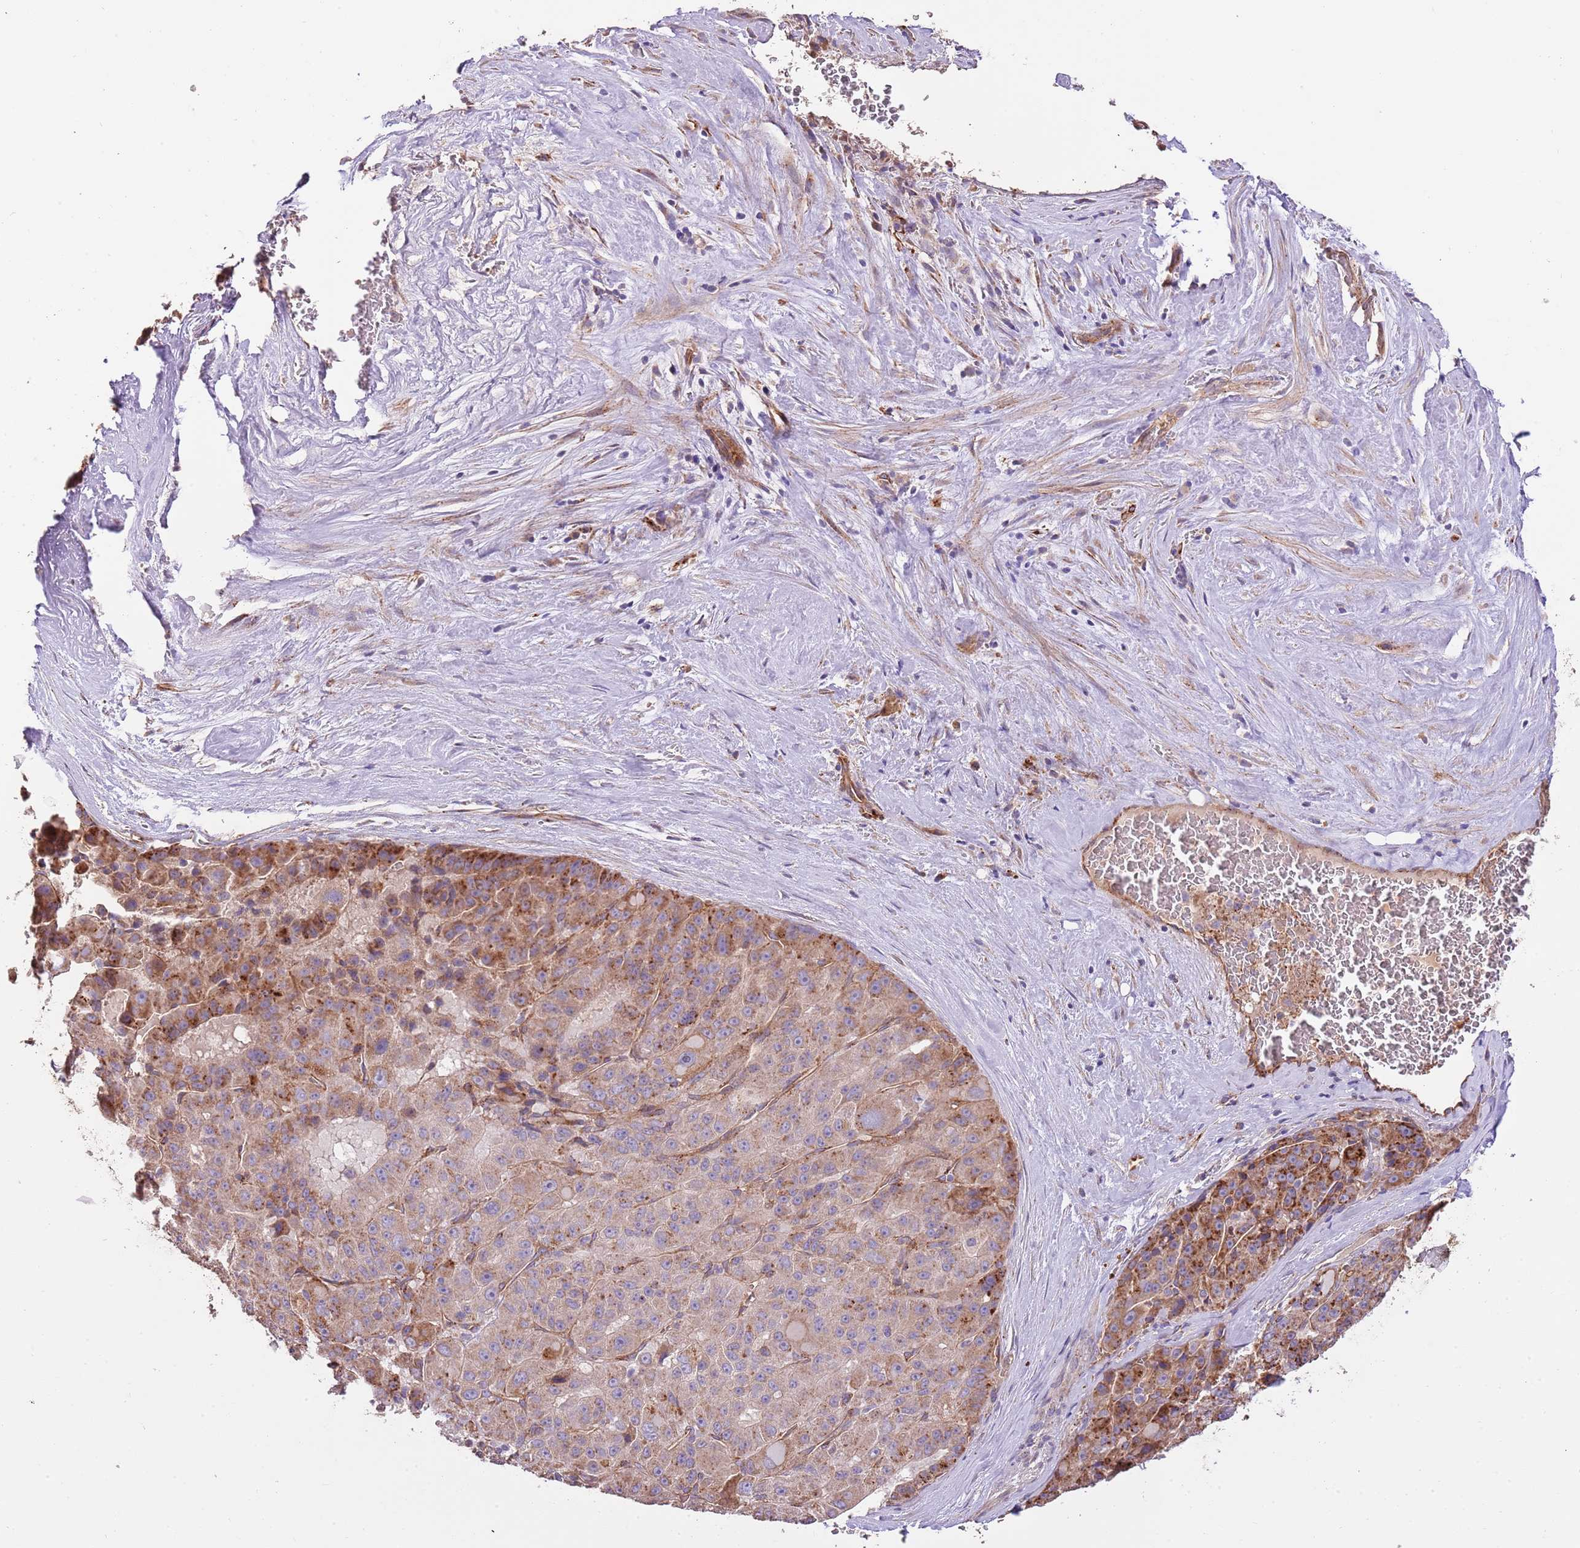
{"staining": {"intensity": "moderate", "quantity": ">75%", "location": "cytoplasmic/membranous"}, "tissue": "liver cancer", "cell_type": "Tumor cells", "image_type": "cancer", "snomed": [{"axis": "morphology", "description": "Carcinoma, Hepatocellular, NOS"}, {"axis": "topography", "description": "Liver"}], "caption": "A photomicrograph of liver cancer stained for a protein reveals moderate cytoplasmic/membranous brown staining in tumor cells. Nuclei are stained in blue.", "gene": "DOCK6", "patient": {"sex": "male", "age": 76}}